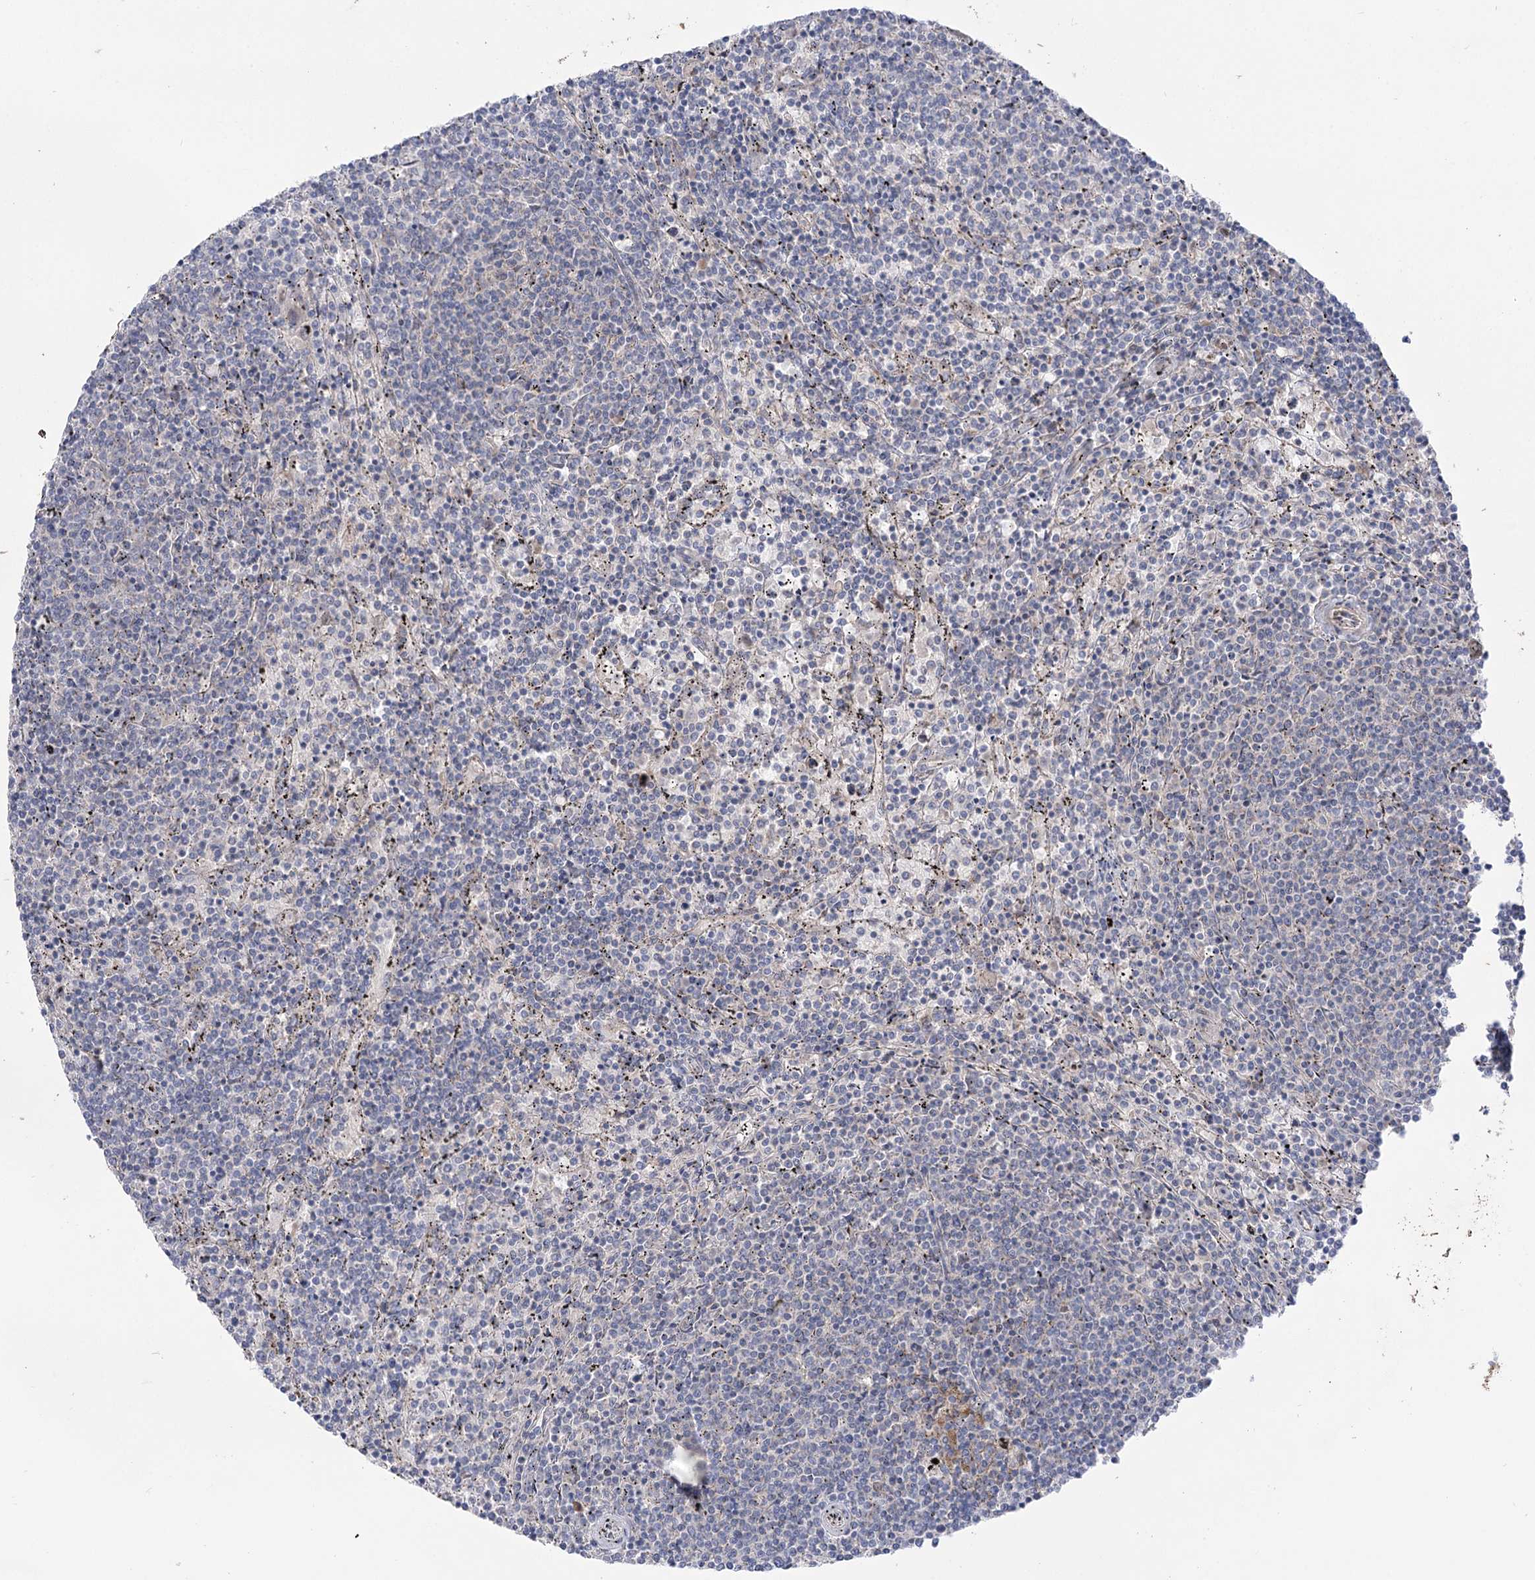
{"staining": {"intensity": "negative", "quantity": "none", "location": "none"}, "tissue": "lymphoma", "cell_type": "Tumor cells", "image_type": "cancer", "snomed": [{"axis": "morphology", "description": "Malignant lymphoma, non-Hodgkin's type, Low grade"}, {"axis": "topography", "description": "Spleen"}], "caption": "The photomicrograph shows no significant expression in tumor cells of malignant lymphoma, non-Hodgkin's type (low-grade).", "gene": "GBF1", "patient": {"sex": "female", "age": 50}}